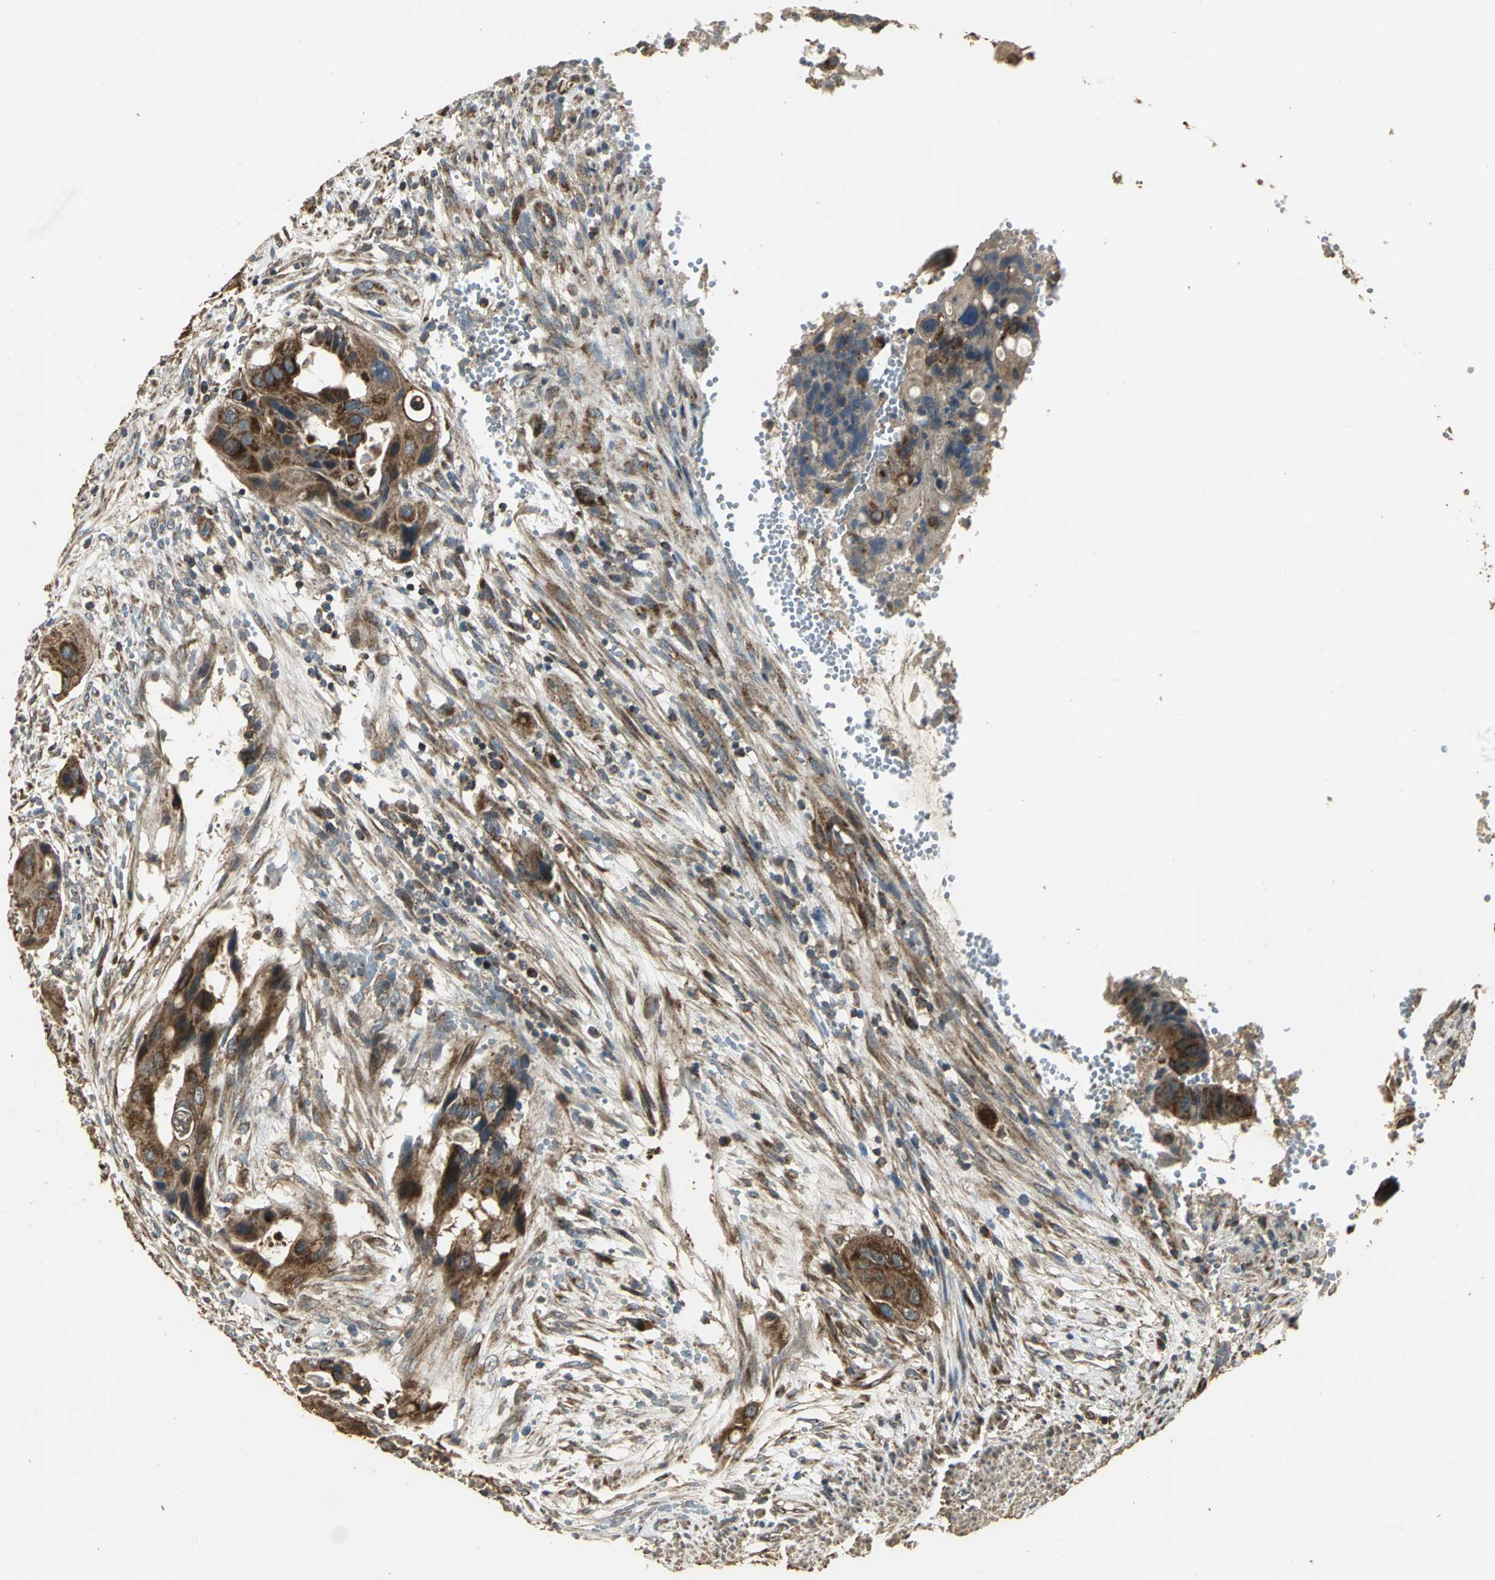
{"staining": {"intensity": "strong", "quantity": ">75%", "location": "cytoplasmic/membranous"}, "tissue": "colorectal cancer", "cell_type": "Tumor cells", "image_type": "cancer", "snomed": [{"axis": "morphology", "description": "Adenocarcinoma, NOS"}, {"axis": "topography", "description": "Colon"}], "caption": "Immunohistochemical staining of colorectal cancer demonstrates high levels of strong cytoplasmic/membranous protein expression in about >75% of tumor cells.", "gene": "KANK1", "patient": {"sex": "female", "age": 57}}